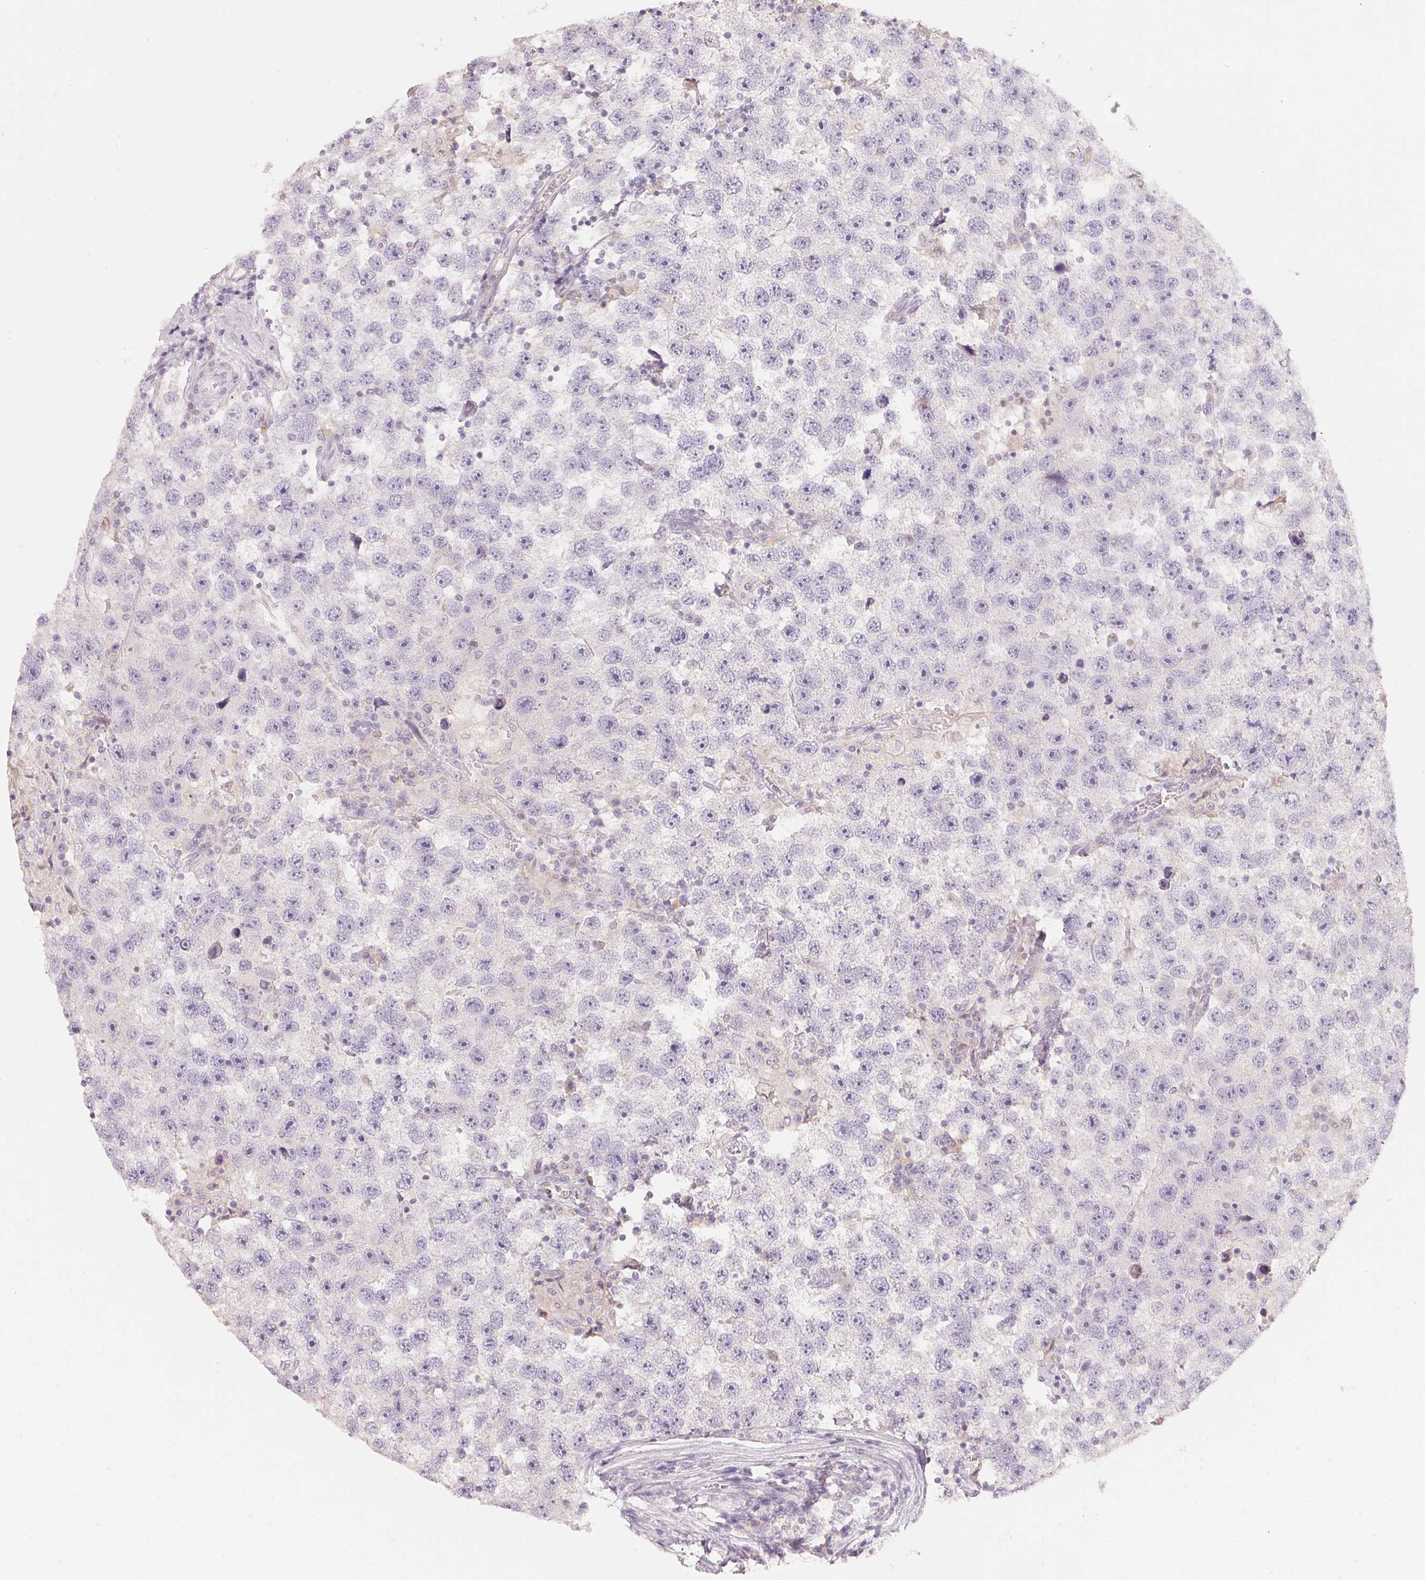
{"staining": {"intensity": "negative", "quantity": "none", "location": "none"}, "tissue": "testis cancer", "cell_type": "Tumor cells", "image_type": "cancer", "snomed": [{"axis": "morphology", "description": "Seminoma, NOS"}, {"axis": "topography", "description": "Testis"}], "caption": "Immunohistochemical staining of human seminoma (testis) displays no significant staining in tumor cells. (DAB IHC with hematoxylin counter stain).", "gene": "TREH", "patient": {"sex": "male", "age": 26}}